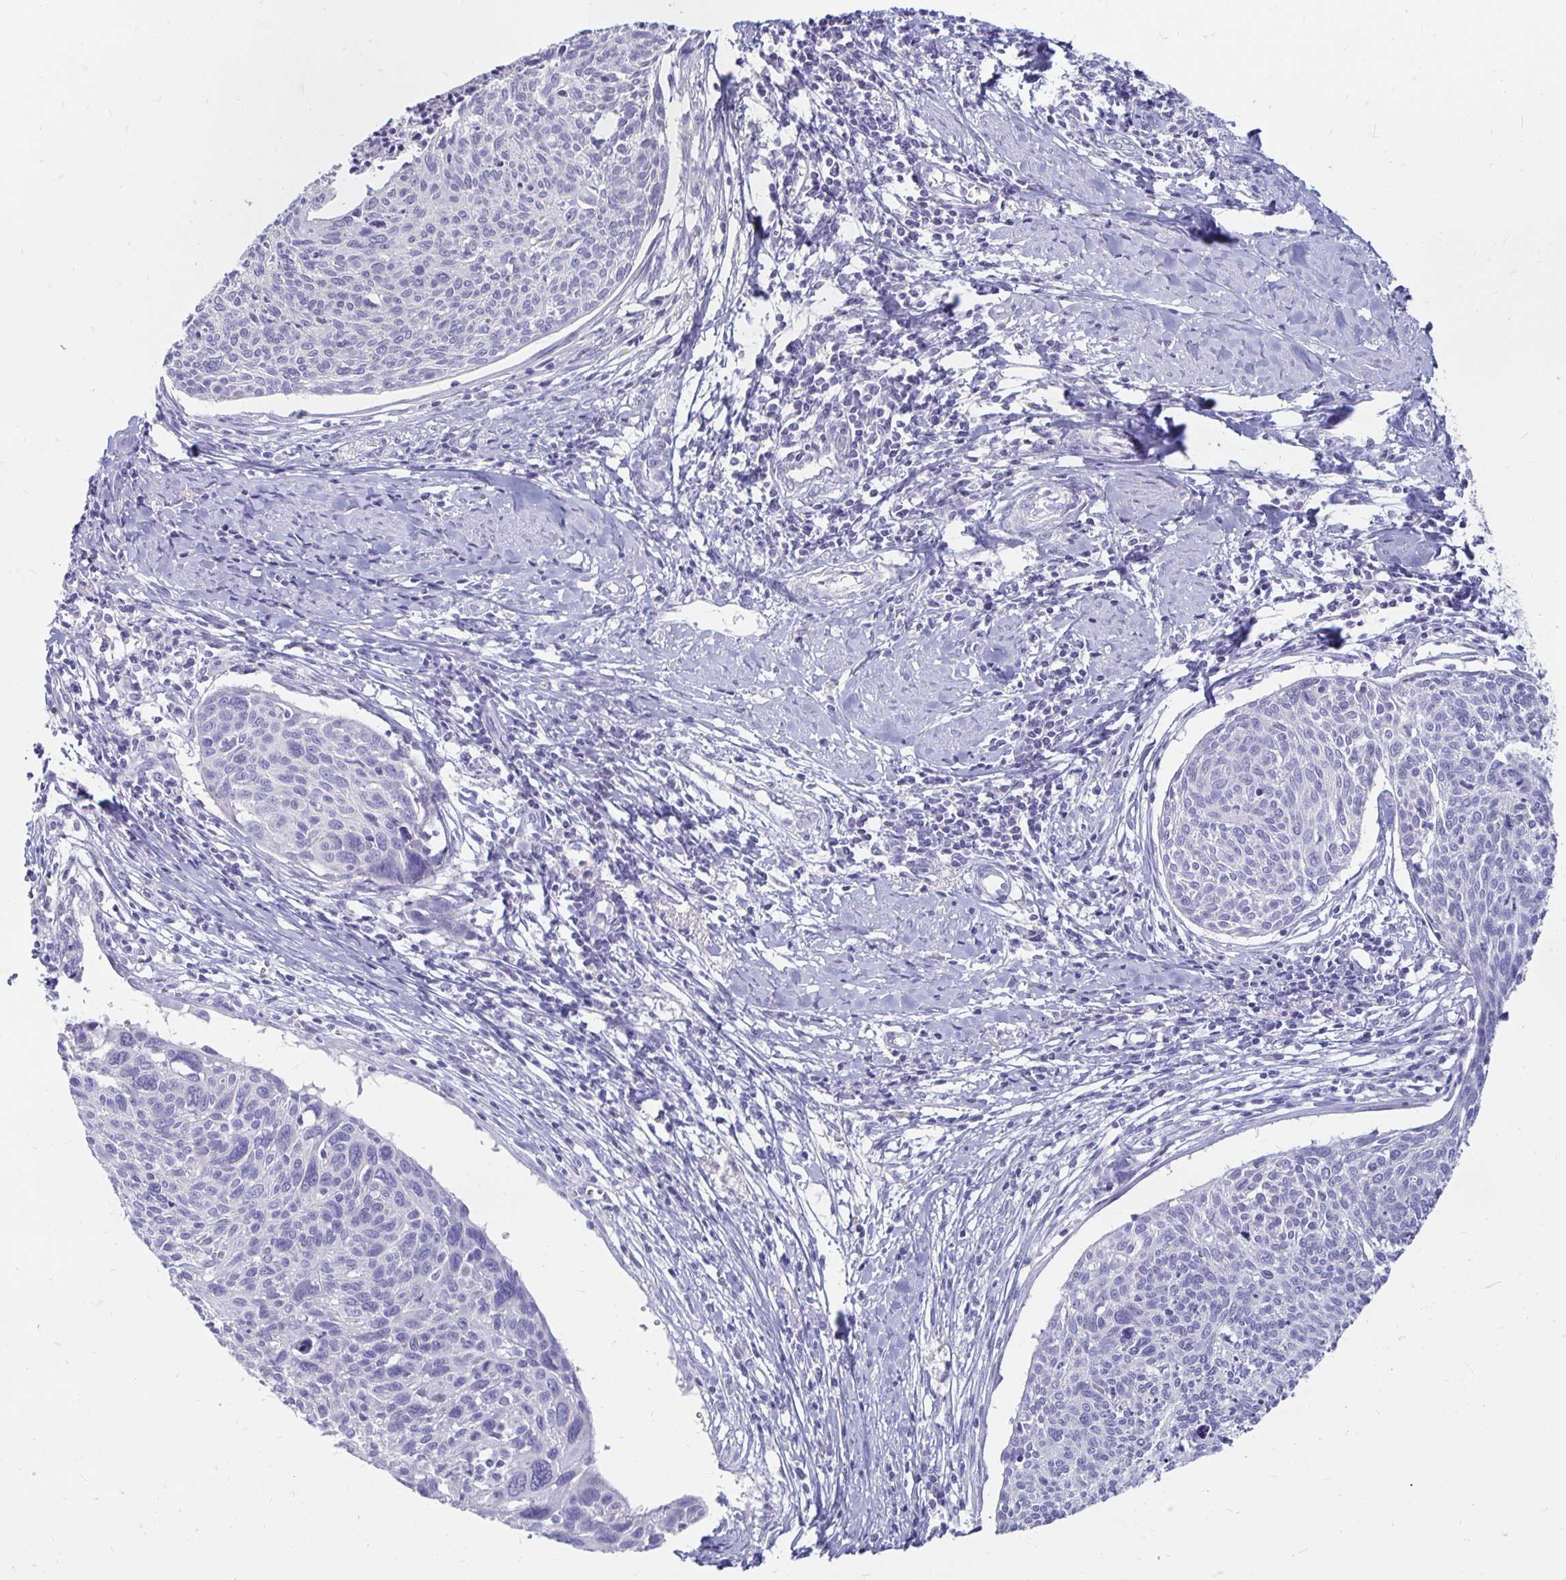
{"staining": {"intensity": "negative", "quantity": "none", "location": "none"}, "tissue": "cervical cancer", "cell_type": "Tumor cells", "image_type": "cancer", "snomed": [{"axis": "morphology", "description": "Squamous cell carcinoma, NOS"}, {"axis": "topography", "description": "Cervix"}], "caption": "Squamous cell carcinoma (cervical) was stained to show a protein in brown. There is no significant positivity in tumor cells.", "gene": "PEG10", "patient": {"sex": "female", "age": 49}}